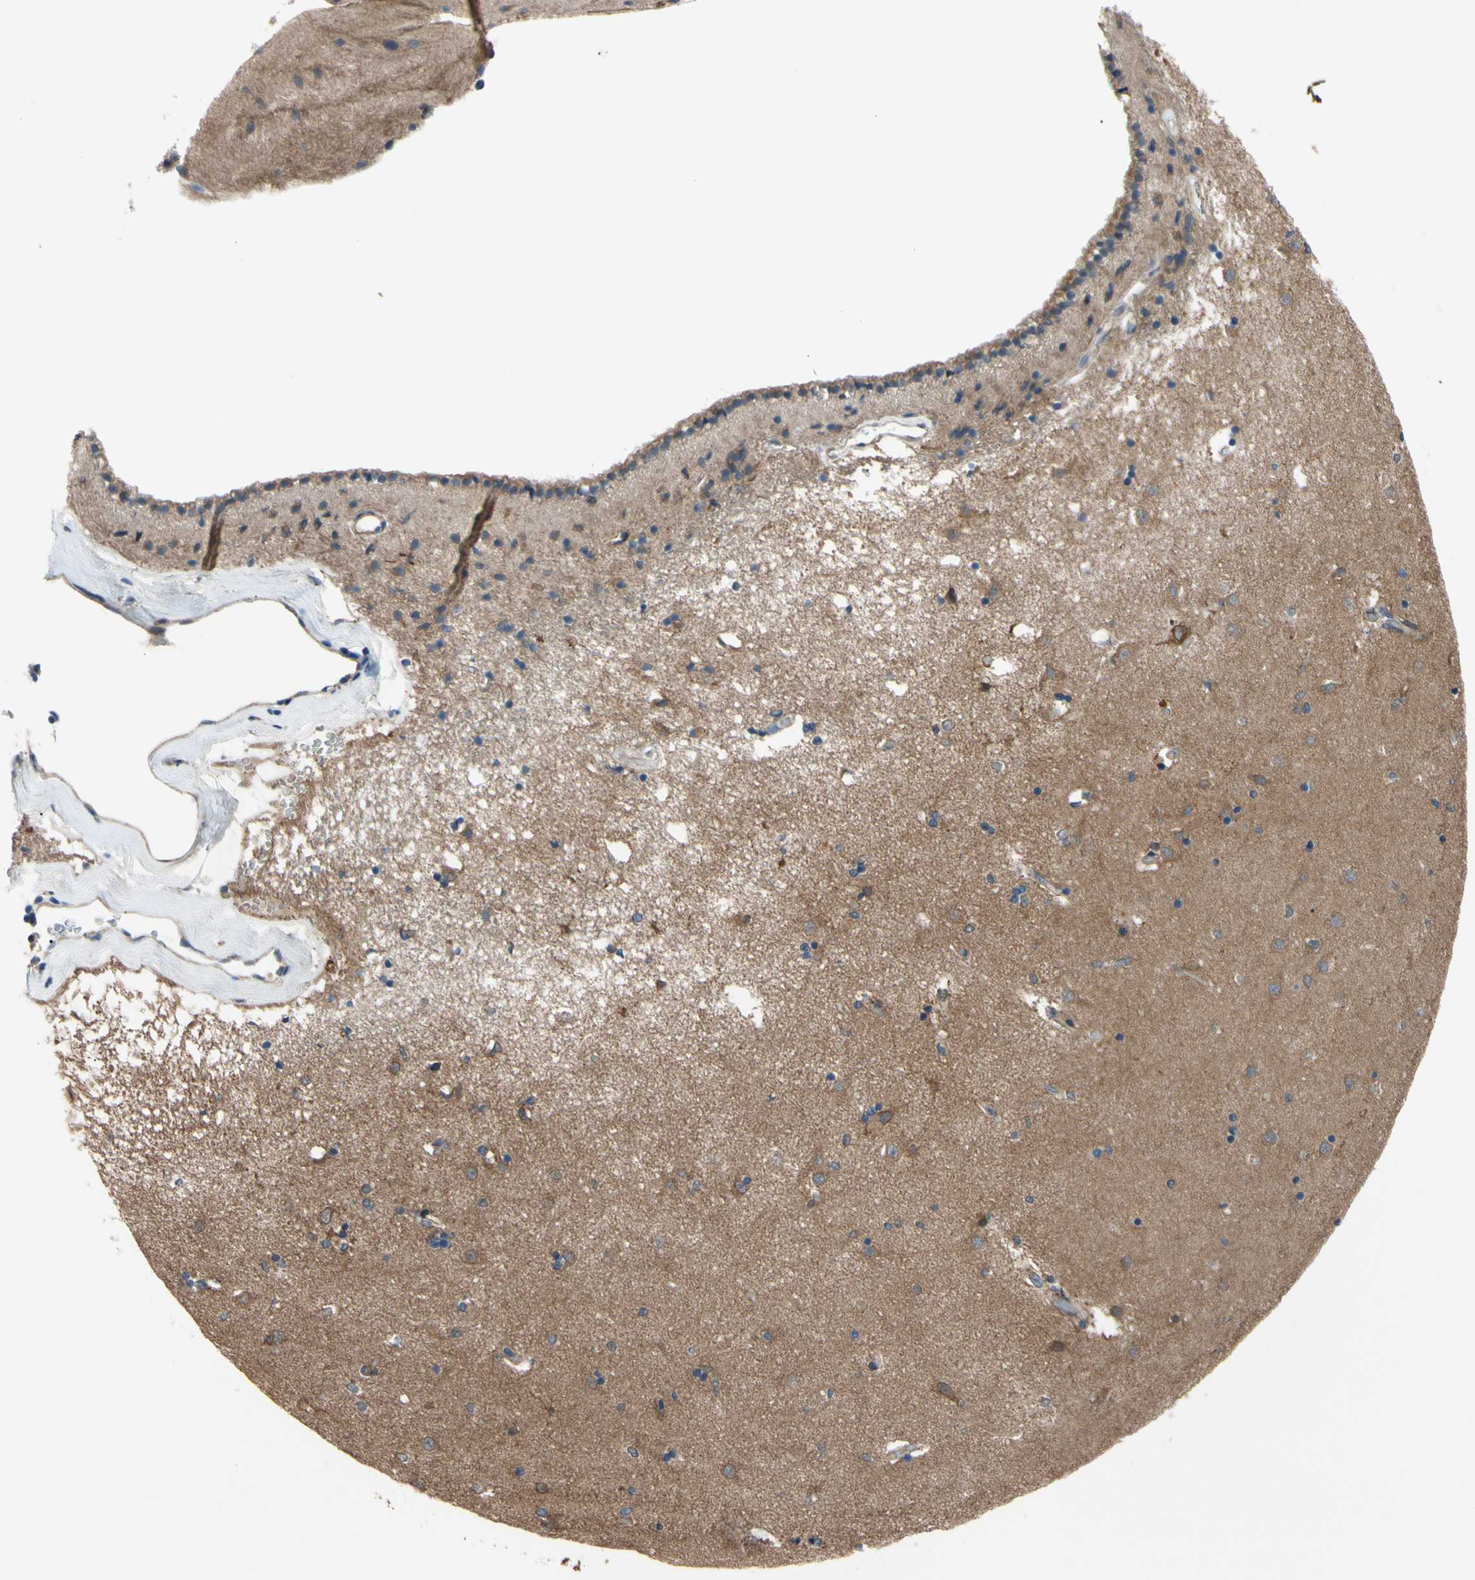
{"staining": {"intensity": "moderate", "quantity": "<25%", "location": "cytoplasmic/membranous"}, "tissue": "caudate", "cell_type": "Glial cells", "image_type": "normal", "snomed": [{"axis": "morphology", "description": "Normal tissue, NOS"}, {"axis": "topography", "description": "Lateral ventricle wall"}], "caption": "The immunohistochemical stain highlights moderate cytoplasmic/membranous staining in glial cells of benign caudate.", "gene": "SVIL", "patient": {"sex": "female", "age": 54}}